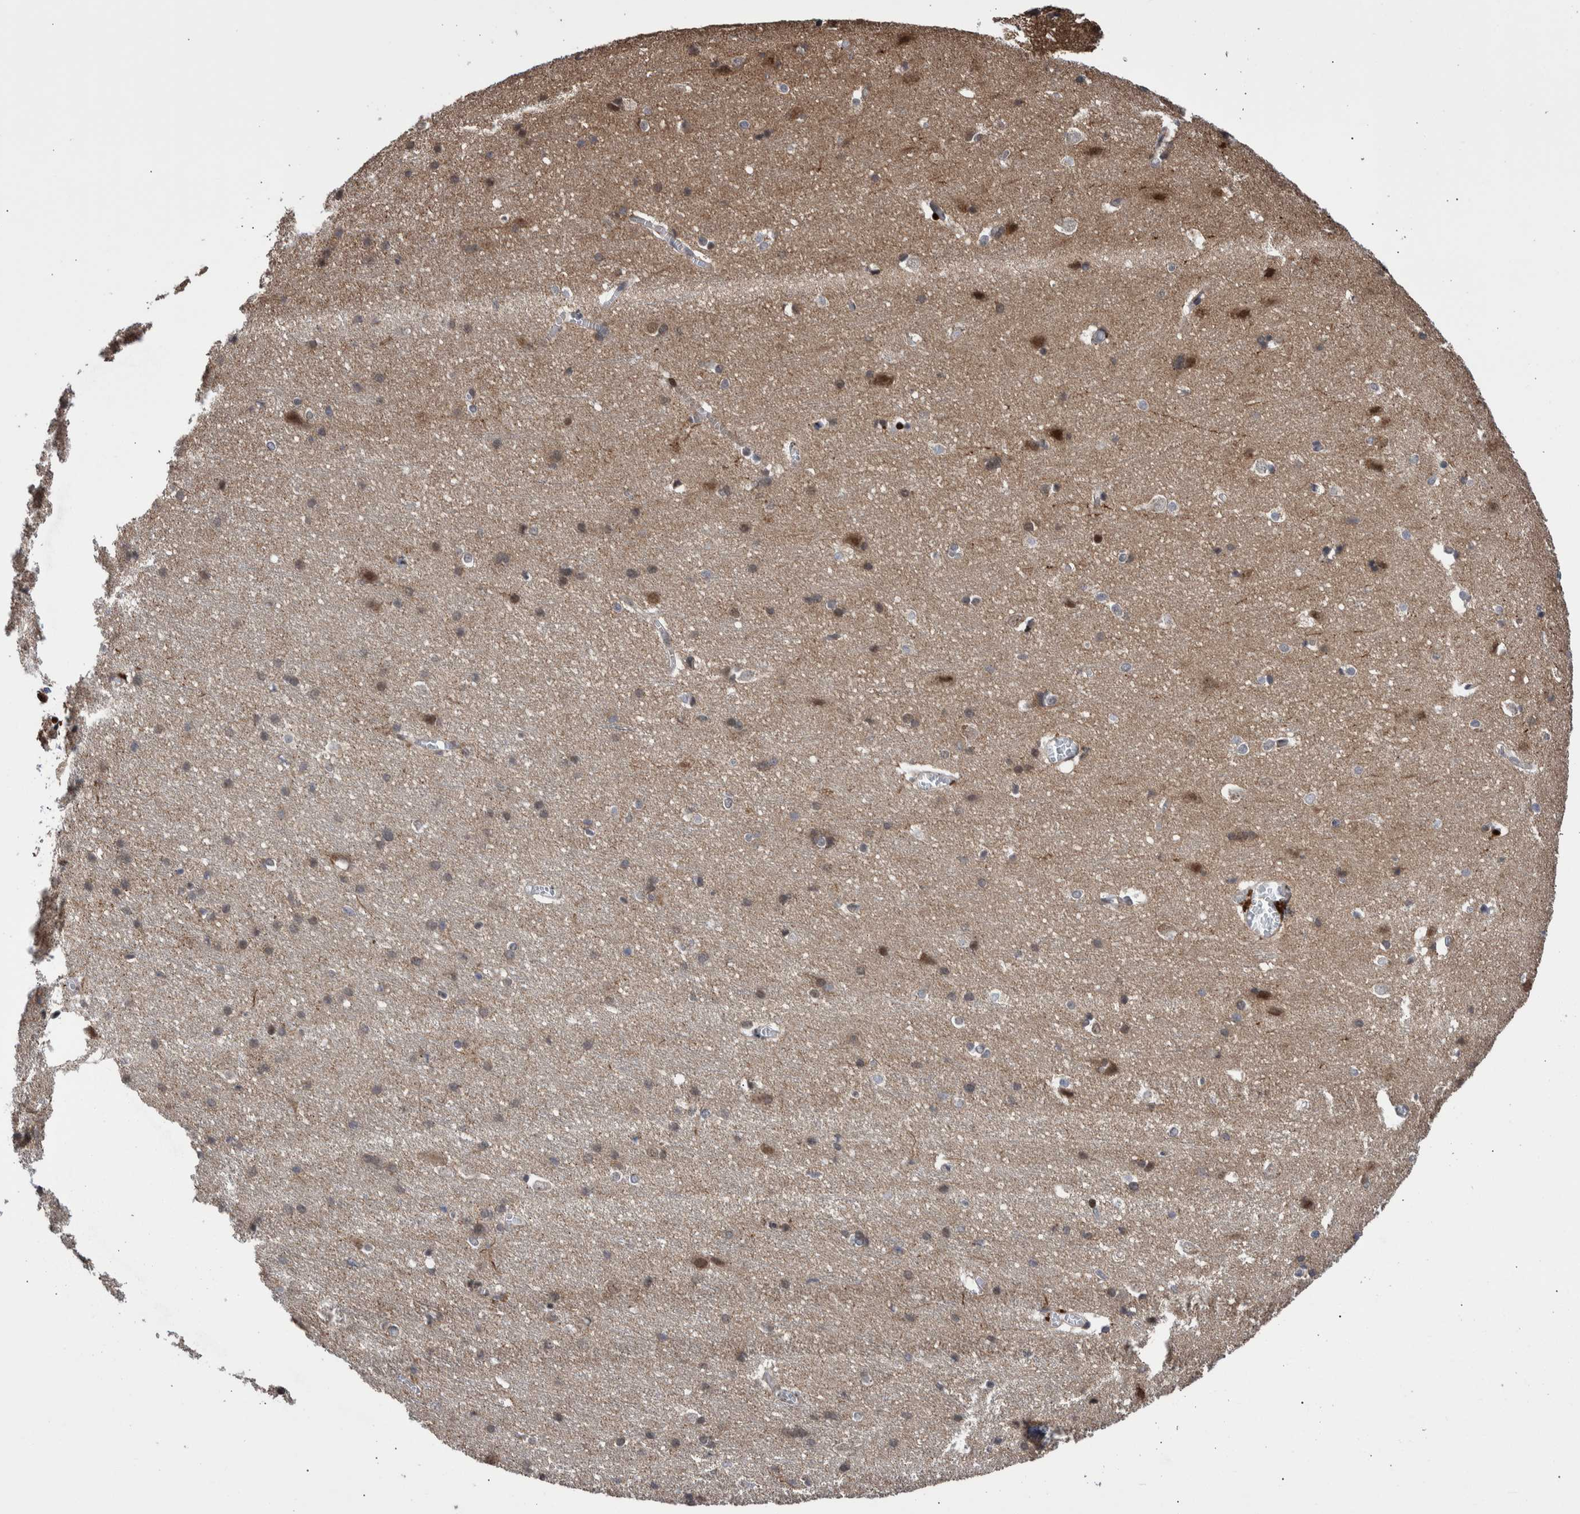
{"staining": {"intensity": "moderate", "quantity": ">75%", "location": "nuclear"}, "tissue": "cerebral cortex", "cell_type": "Endothelial cells", "image_type": "normal", "snomed": [{"axis": "morphology", "description": "Normal tissue, NOS"}, {"axis": "topography", "description": "Cerebral cortex"}], "caption": "Immunohistochemistry staining of normal cerebral cortex, which exhibits medium levels of moderate nuclear positivity in about >75% of endothelial cells indicating moderate nuclear protein positivity. The staining was performed using DAB (3,3'-diaminobenzidine) (brown) for protein detection and nuclei were counterstained in hematoxylin (blue).", "gene": "SHISA6", "patient": {"sex": "male", "age": 54}}